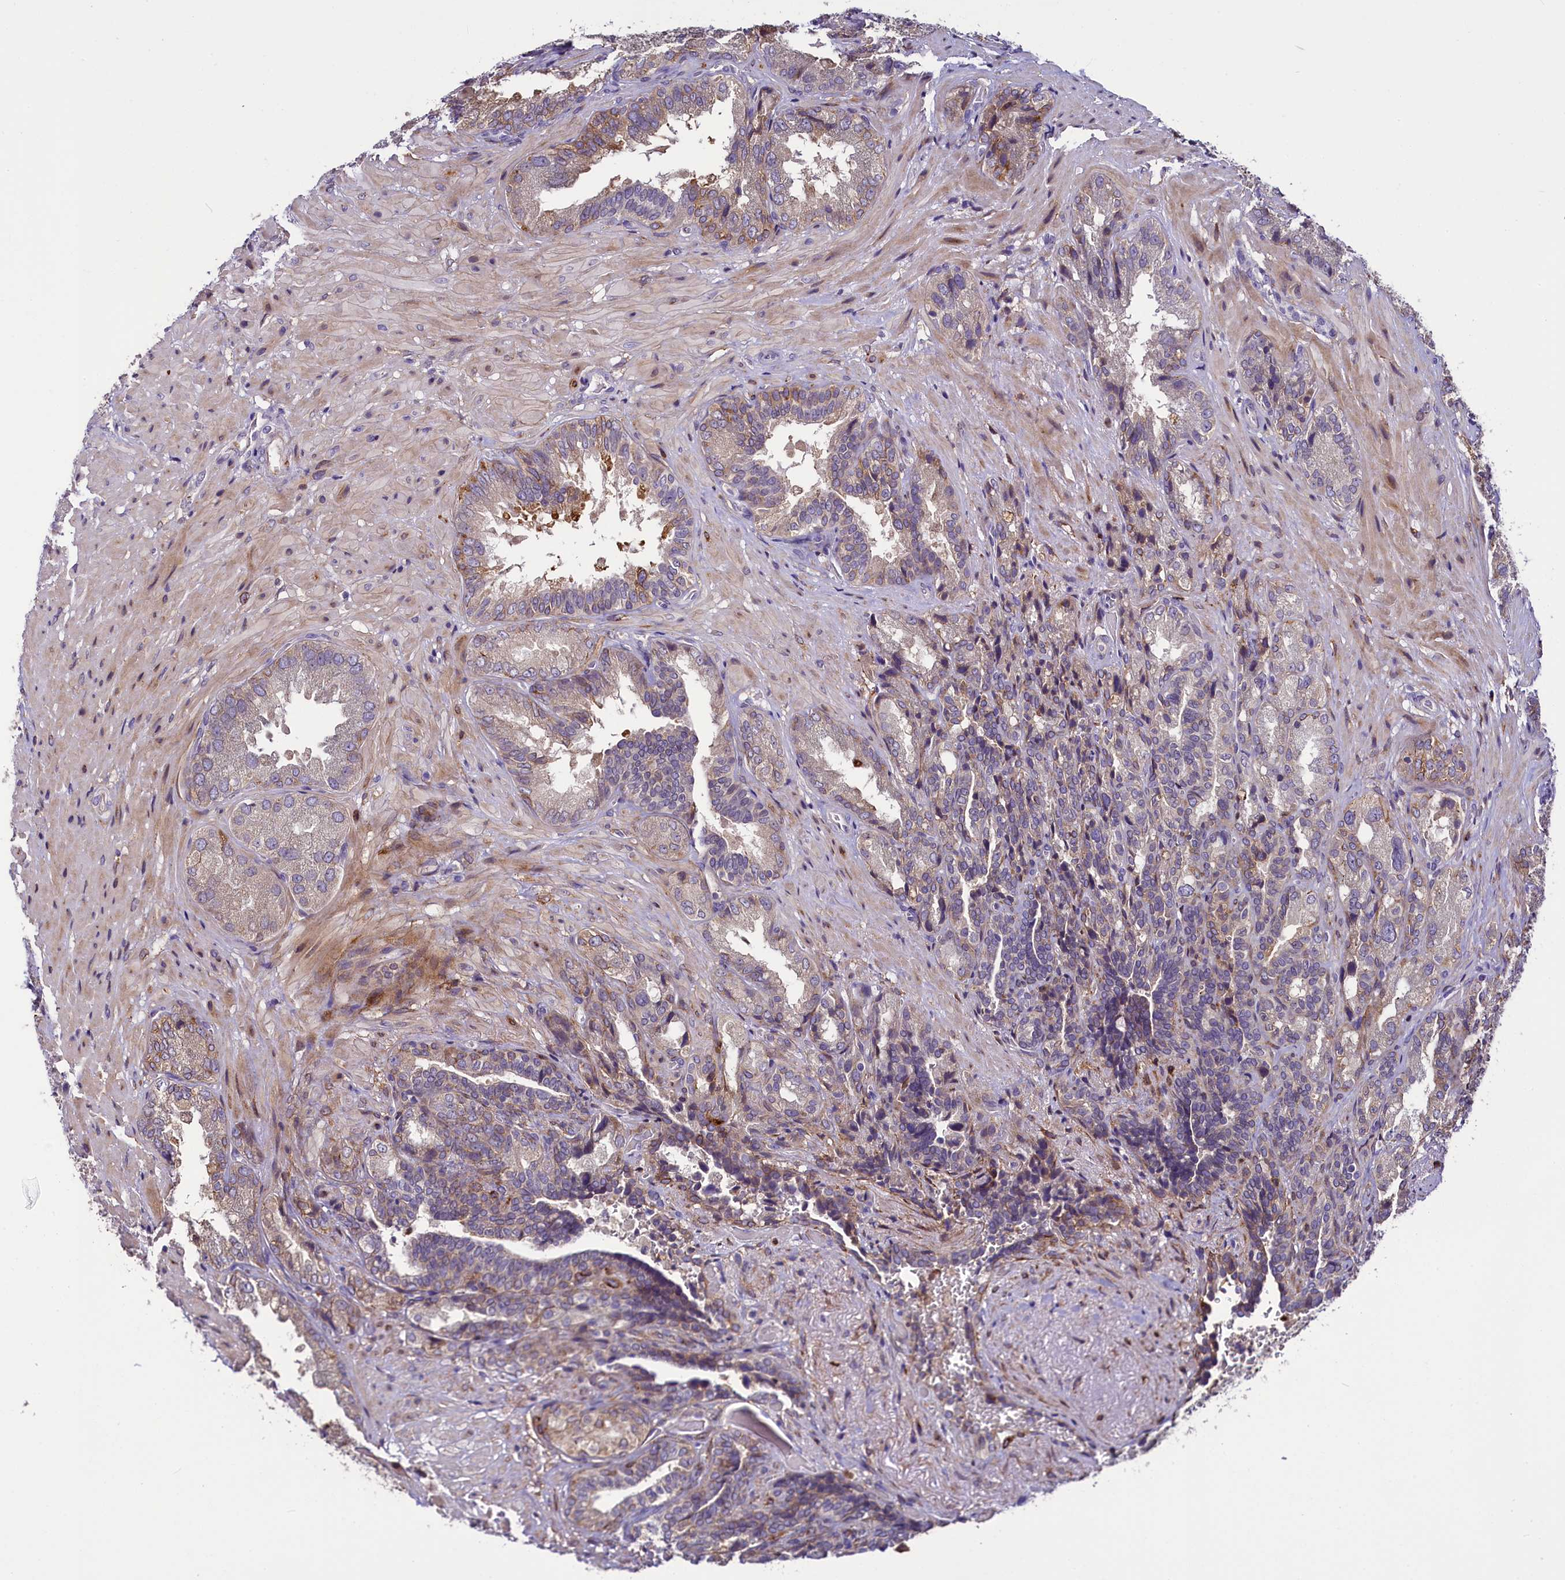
{"staining": {"intensity": "weak", "quantity": "25%-75%", "location": "cytoplasmic/membranous"}, "tissue": "seminal vesicle", "cell_type": "Glandular cells", "image_type": "normal", "snomed": [{"axis": "morphology", "description": "Normal tissue, NOS"}, {"axis": "topography", "description": "Seminal veicle"}, {"axis": "topography", "description": "Peripheral nerve tissue"}], "caption": "Weak cytoplasmic/membranous staining is appreciated in approximately 25%-75% of glandular cells in benign seminal vesicle. The protein of interest is stained brown, and the nuclei are stained in blue (DAB (3,3'-diaminobenzidine) IHC with brightfield microscopy, high magnification).", "gene": "MRC2", "patient": {"sex": "male", "age": 63}}